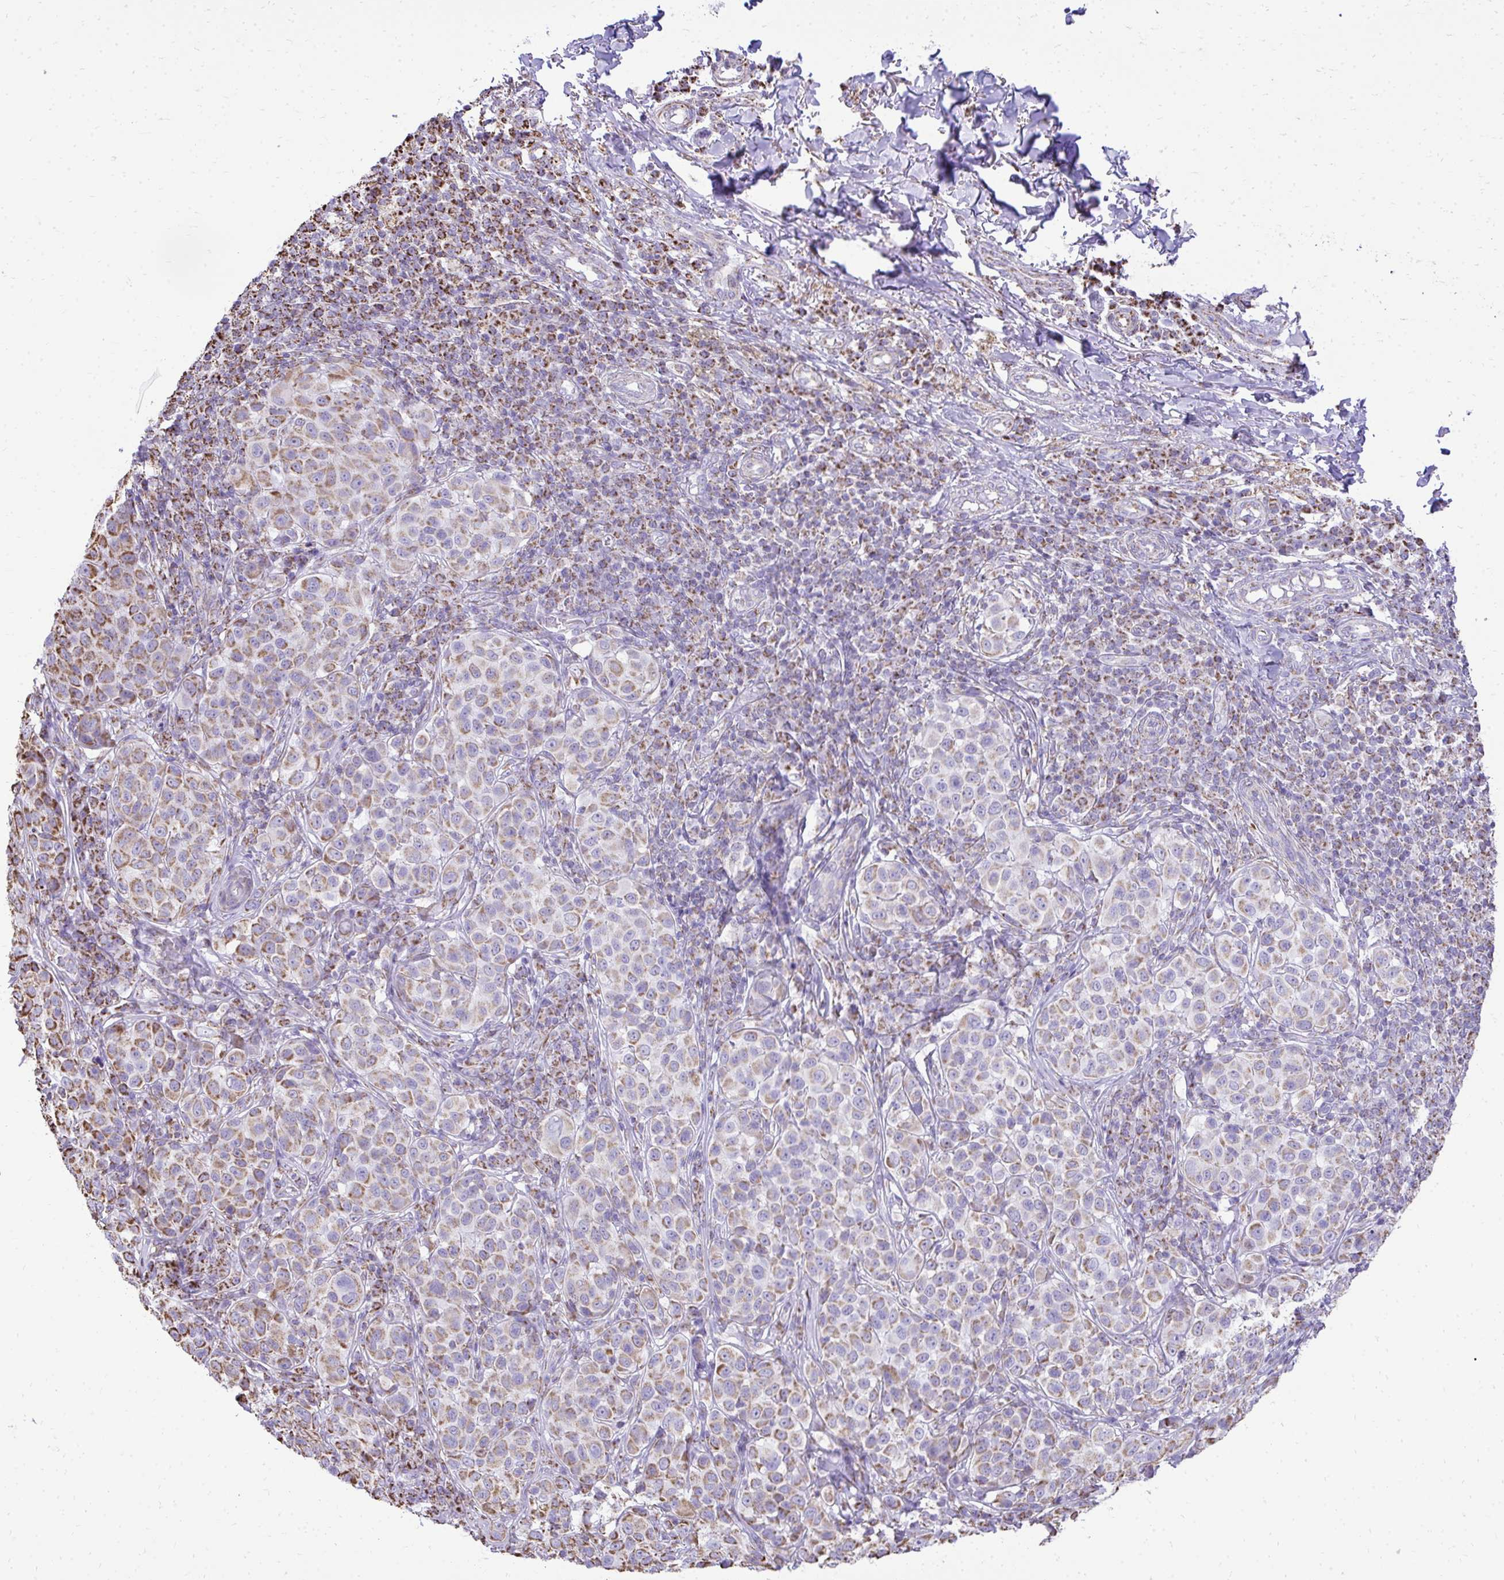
{"staining": {"intensity": "weak", "quantity": ">75%", "location": "cytoplasmic/membranous"}, "tissue": "melanoma", "cell_type": "Tumor cells", "image_type": "cancer", "snomed": [{"axis": "morphology", "description": "Malignant melanoma, NOS"}, {"axis": "topography", "description": "Skin"}], "caption": "A low amount of weak cytoplasmic/membranous staining is present in about >75% of tumor cells in malignant melanoma tissue. The protein of interest is stained brown, and the nuclei are stained in blue (DAB IHC with brightfield microscopy, high magnification).", "gene": "MPZL2", "patient": {"sex": "male", "age": 38}}